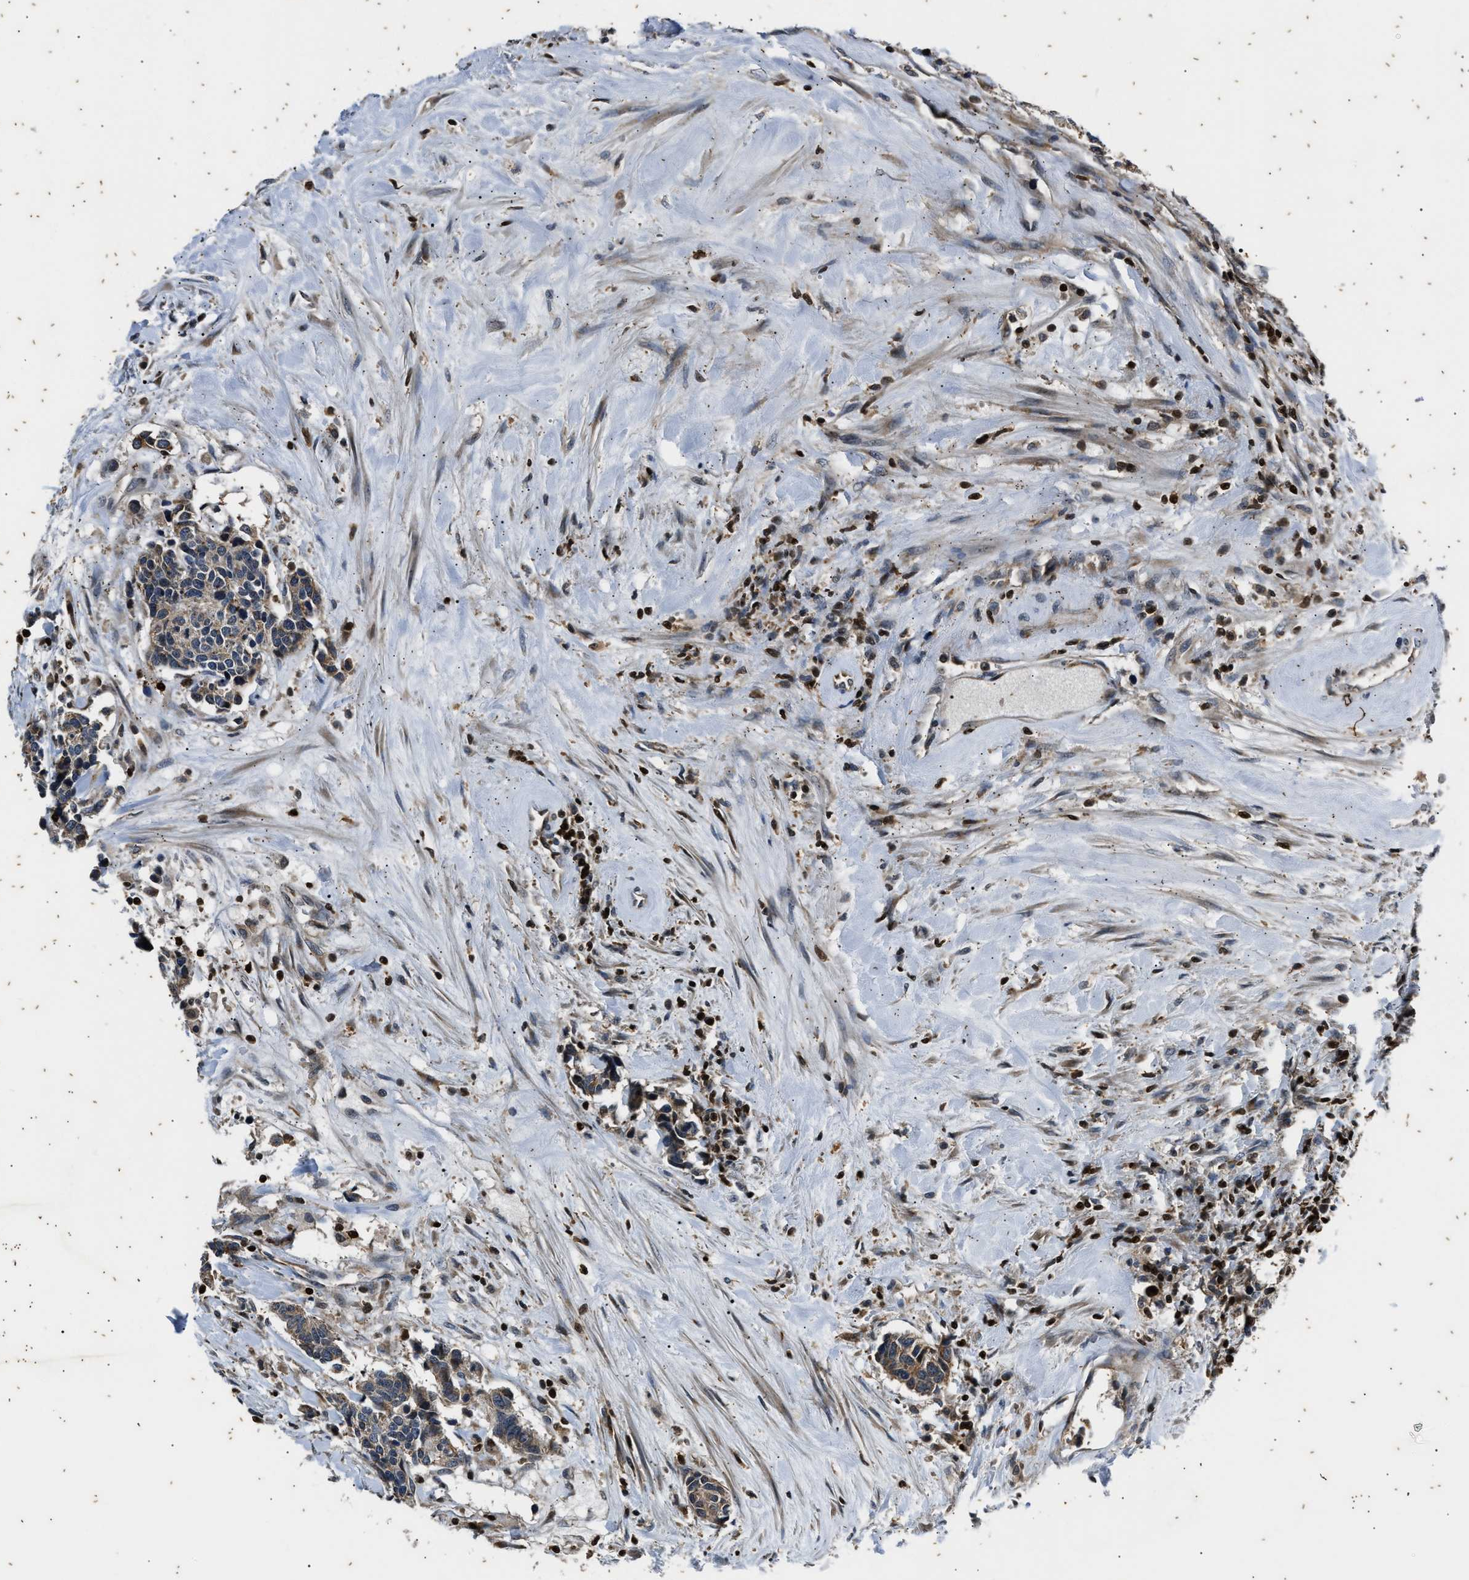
{"staining": {"intensity": "weak", "quantity": "<25%", "location": "cytoplasmic/membranous"}, "tissue": "carcinoid", "cell_type": "Tumor cells", "image_type": "cancer", "snomed": [{"axis": "morphology", "description": "Carcinoma, NOS"}, {"axis": "morphology", "description": "Carcinoid, malignant, NOS"}, {"axis": "topography", "description": "Urinary bladder"}], "caption": "Image shows no significant protein staining in tumor cells of carcinoid.", "gene": "PTPN7", "patient": {"sex": "male", "age": 57}}